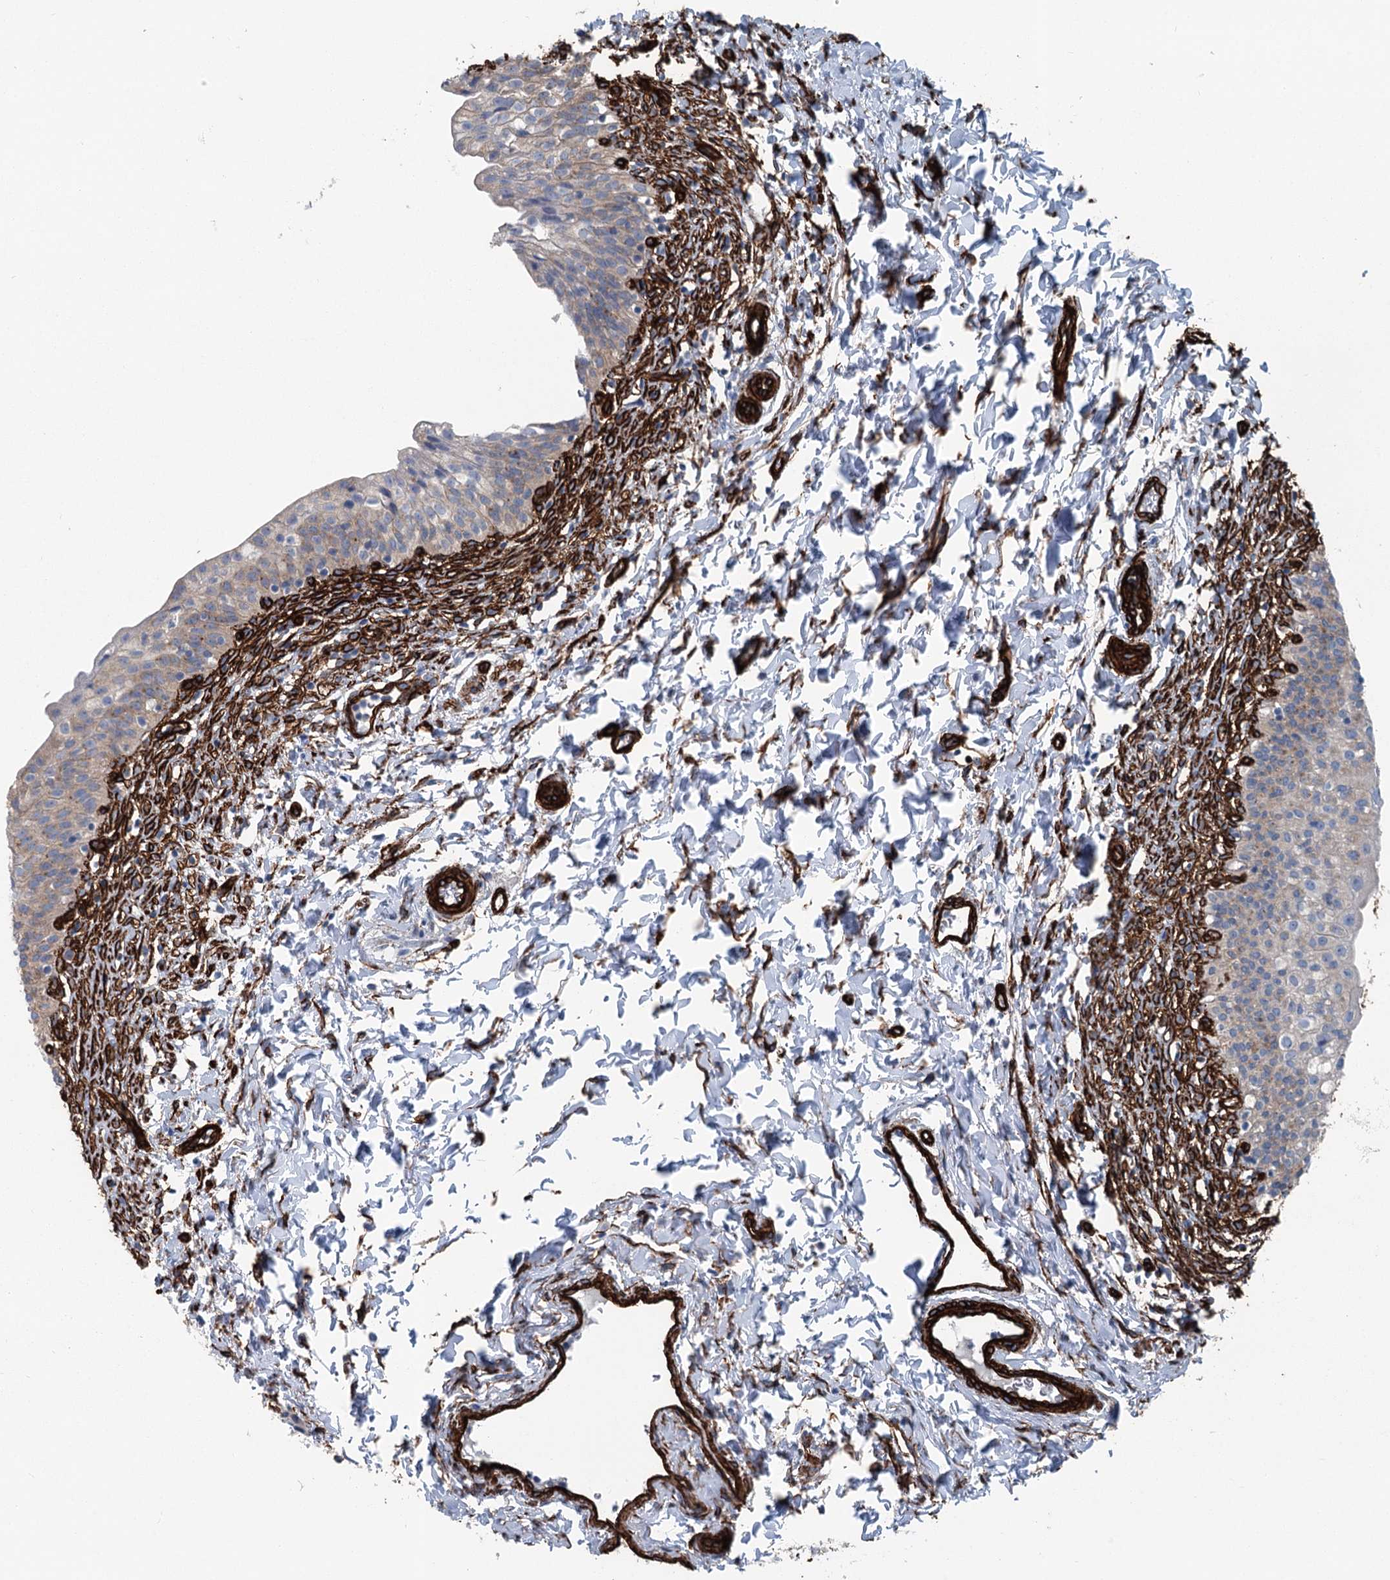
{"staining": {"intensity": "moderate", "quantity": "25%-75%", "location": "cytoplasmic/membranous"}, "tissue": "urinary bladder", "cell_type": "Urothelial cells", "image_type": "normal", "snomed": [{"axis": "morphology", "description": "Normal tissue, NOS"}, {"axis": "topography", "description": "Urinary bladder"}], "caption": "Protein staining shows moderate cytoplasmic/membranous expression in about 25%-75% of urothelial cells in unremarkable urinary bladder. Nuclei are stained in blue.", "gene": "IQSEC1", "patient": {"sex": "male", "age": 55}}